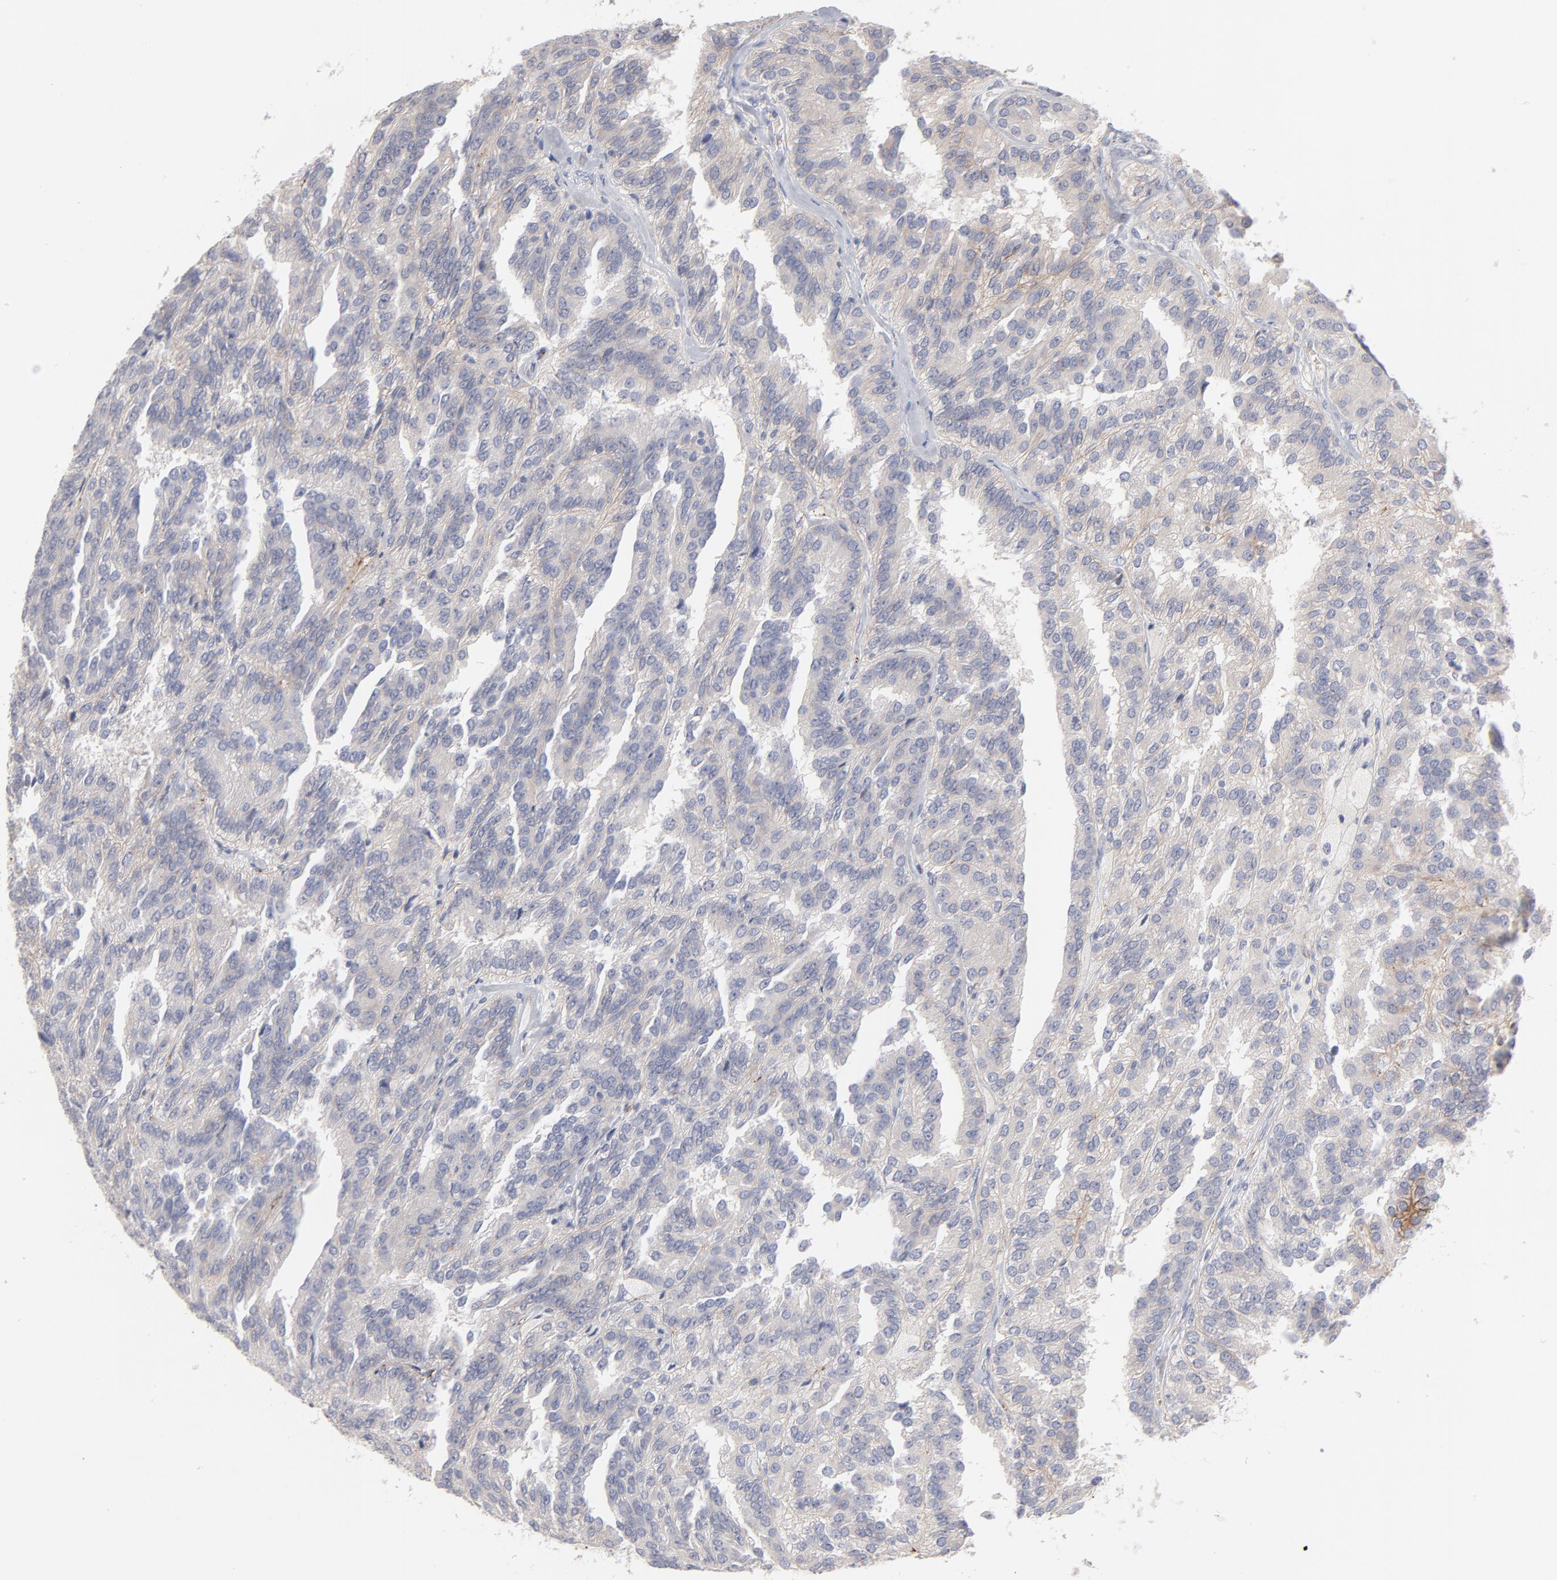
{"staining": {"intensity": "negative", "quantity": "none", "location": "none"}, "tissue": "renal cancer", "cell_type": "Tumor cells", "image_type": "cancer", "snomed": [{"axis": "morphology", "description": "Adenocarcinoma, NOS"}, {"axis": "topography", "description": "Kidney"}], "caption": "Histopathology image shows no significant protein expression in tumor cells of adenocarcinoma (renal).", "gene": "CCR3", "patient": {"sex": "male", "age": 46}}